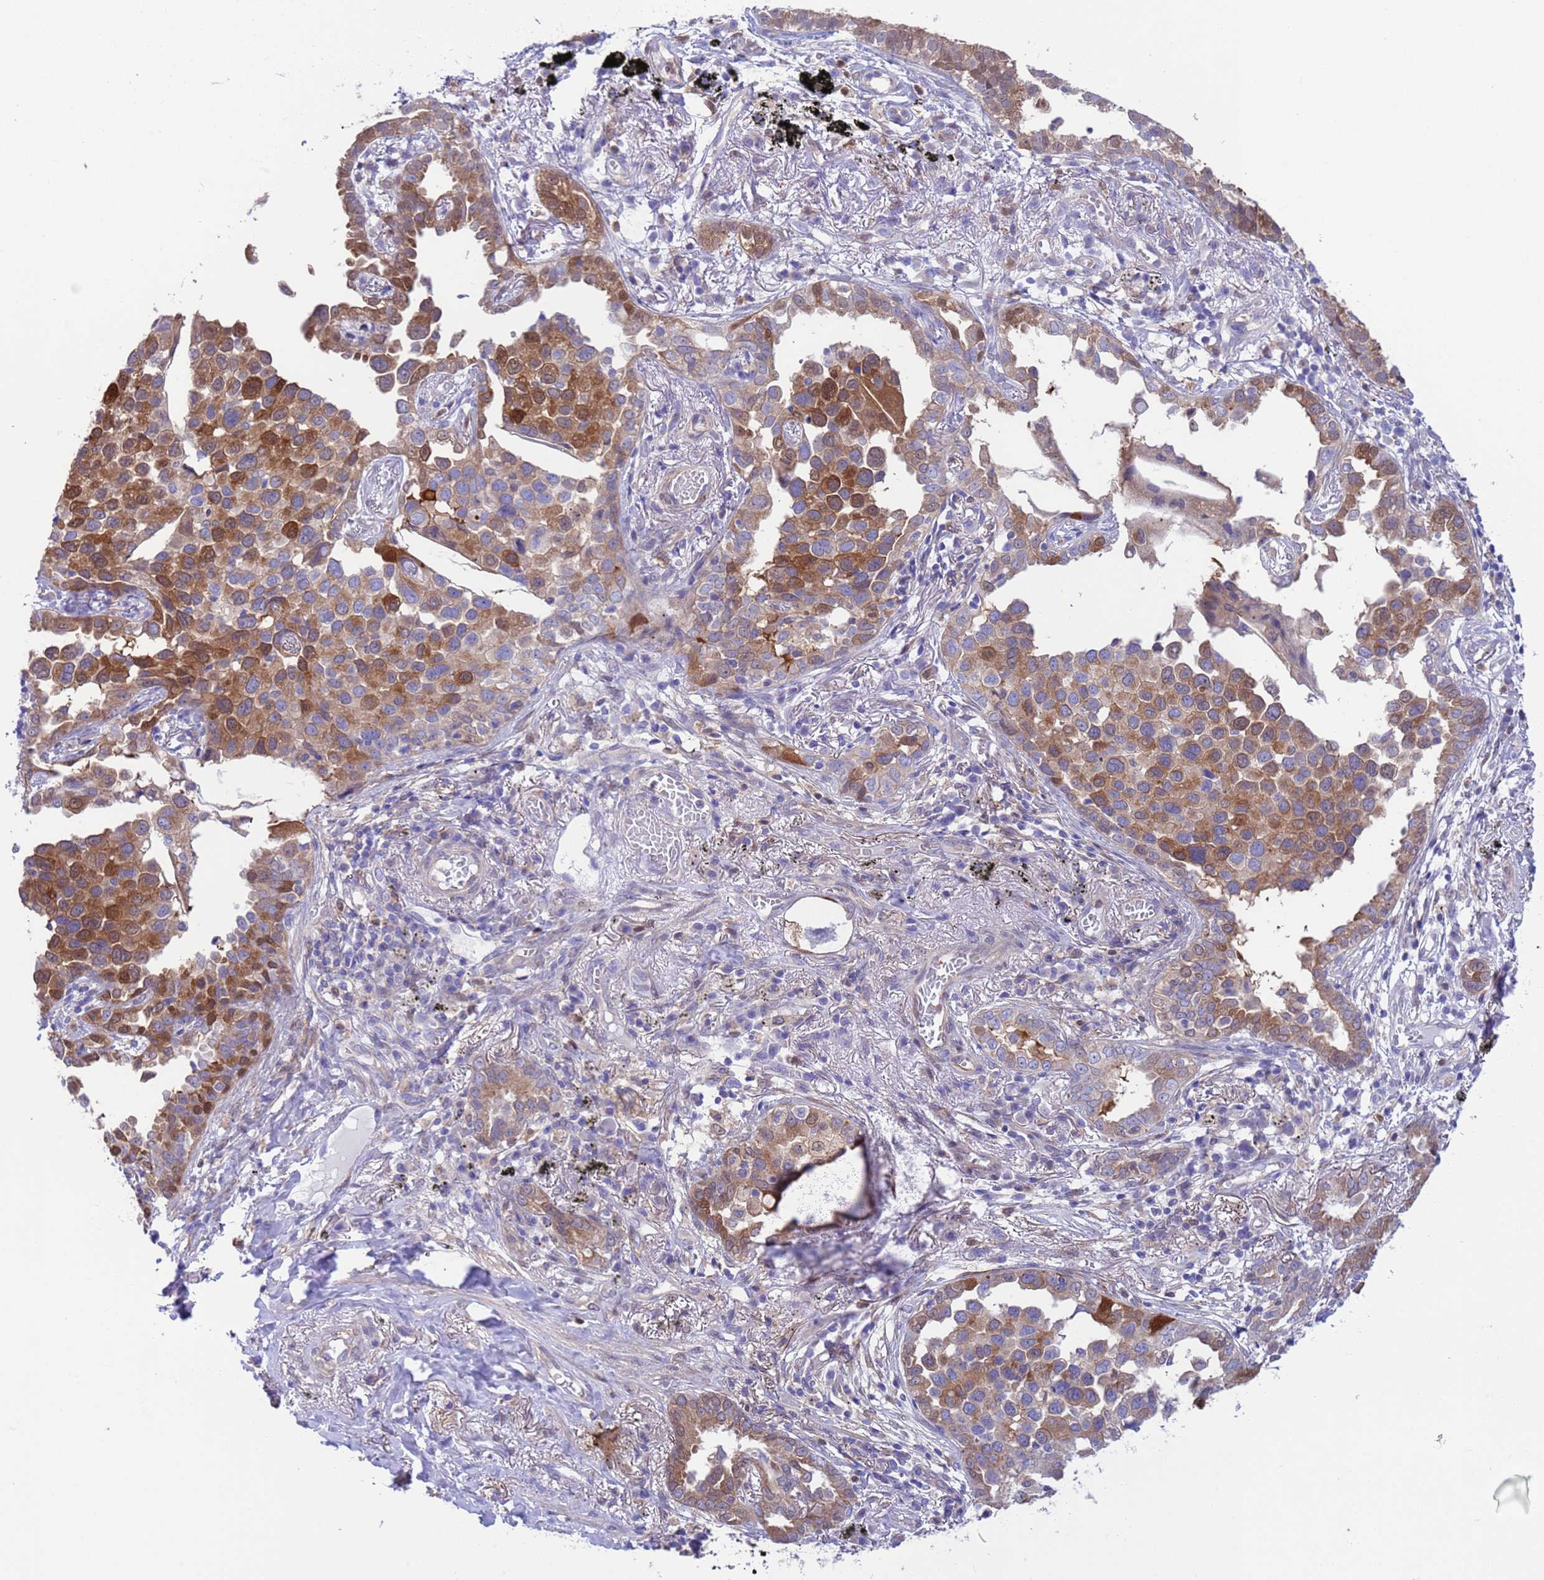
{"staining": {"intensity": "moderate", "quantity": ">75%", "location": "cytoplasmic/membranous"}, "tissue": "lung cancer", "cell_type": "Tumor cells", "image_type": "cancer", "snomed": [{"axis": "morphology", "description": "Adenocarcinoma, NOS"}, {"axis": "topography", "description": "Lung"}], "caption": "Immunohistochemical staining of human lung adenocarcinoma reveals moderate cytoplasmic/membranous protein positivity in approximately >75% of tumor cells.", "gene": "C6orf47", "patient": {"sex": "male", "age": 67}}